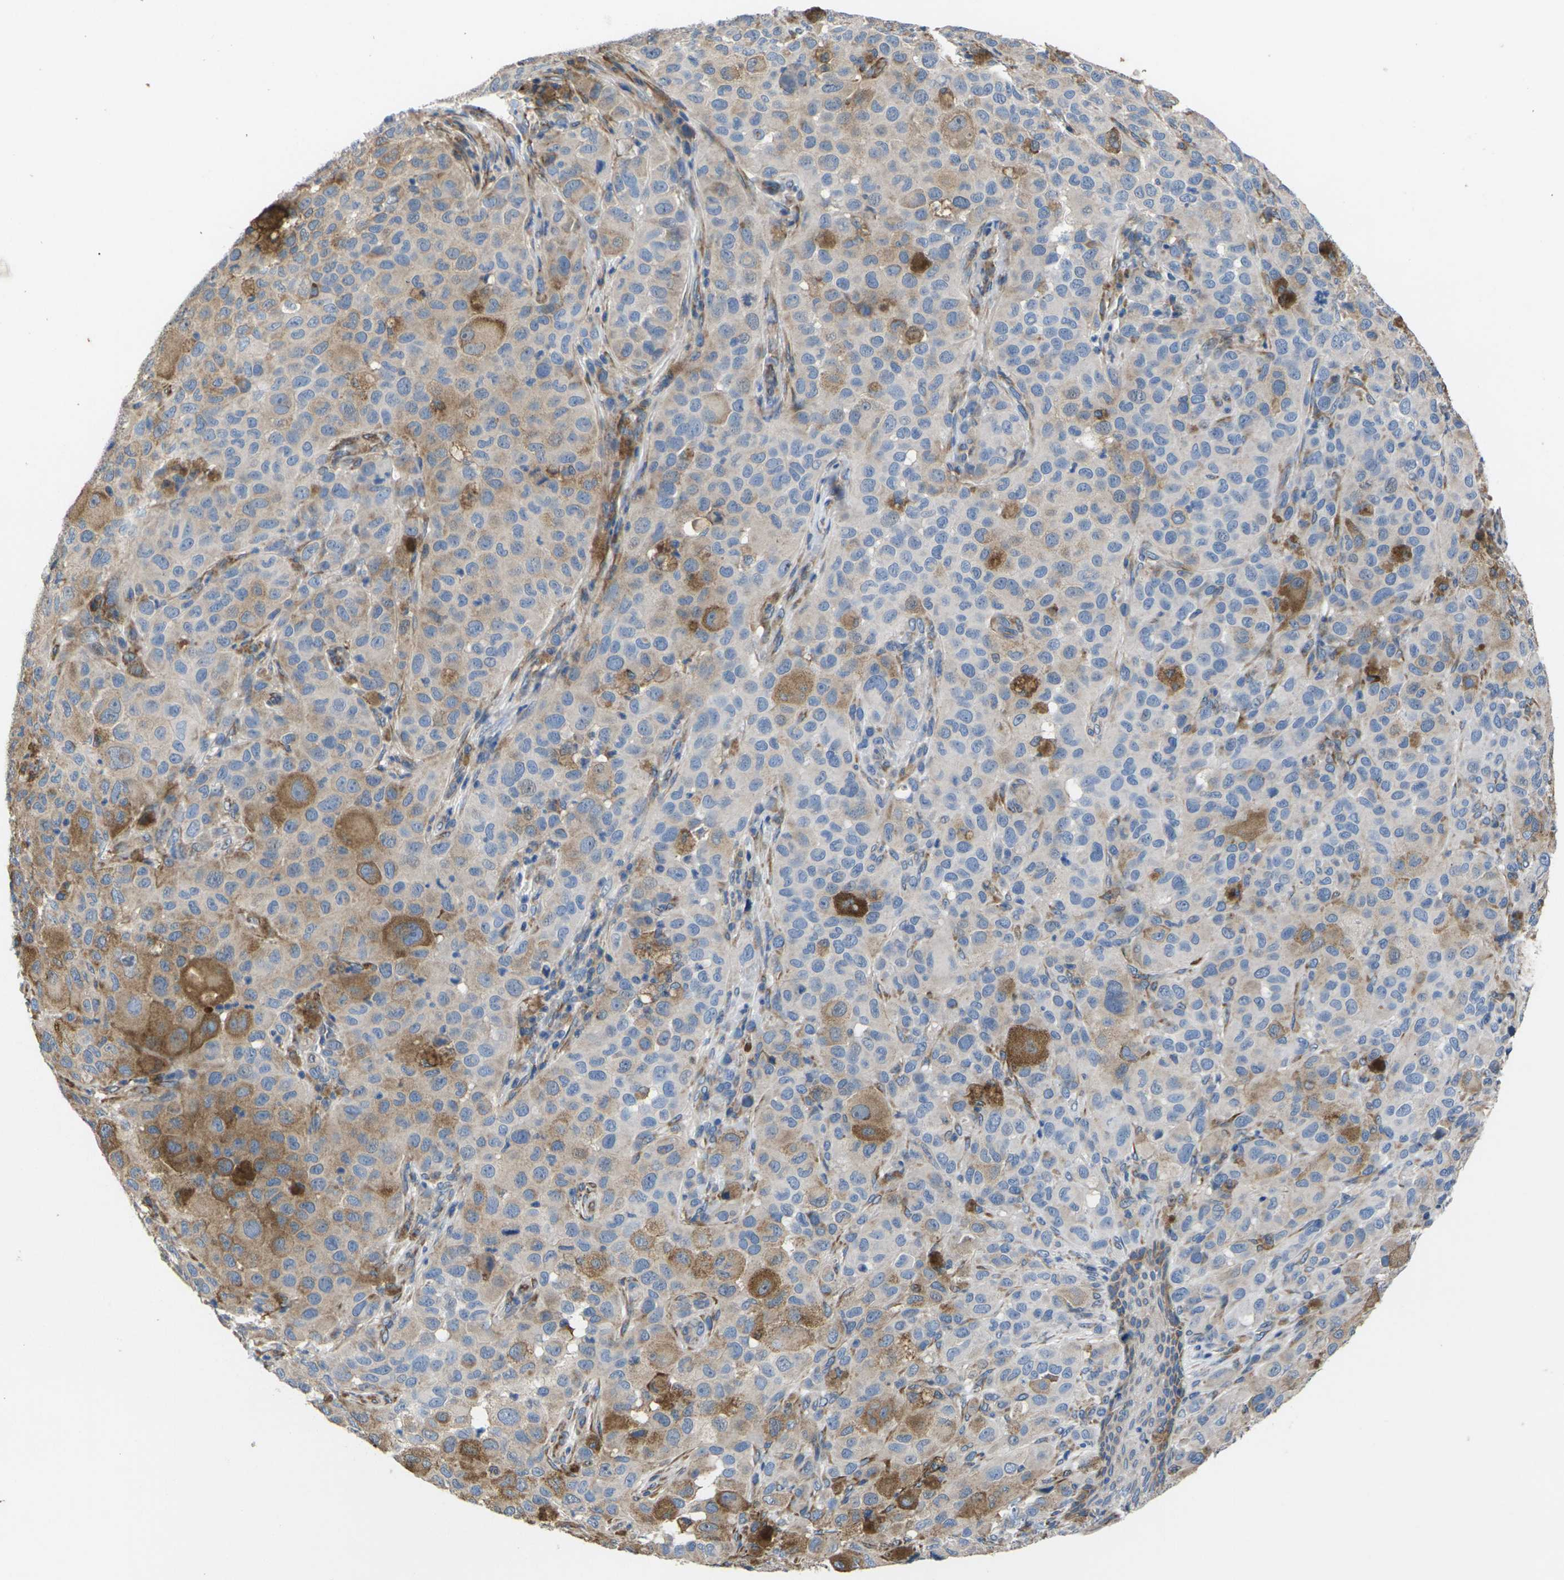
{"staining": {"intensity": "moderate", "quantity": "25%-75%", "location": "cytoplasmic/membranous"}, "tissue": "melanoma", "cell_type": "Tumor cells", "image_type": "cancer", "snomed": [{"axis": "morphology", "description": "Malignant melanoma, NOS"}, {"axis": "topography", "description": "Skin"}], "caption": "Human melanoma stained with a brown dye reveals moderate cytoplasmic/membranous positive positivity in approximately 25%-75% of tumor cells.", "gene": "KLHDC8B", "patient": {"sex": "male", "age": 96}}